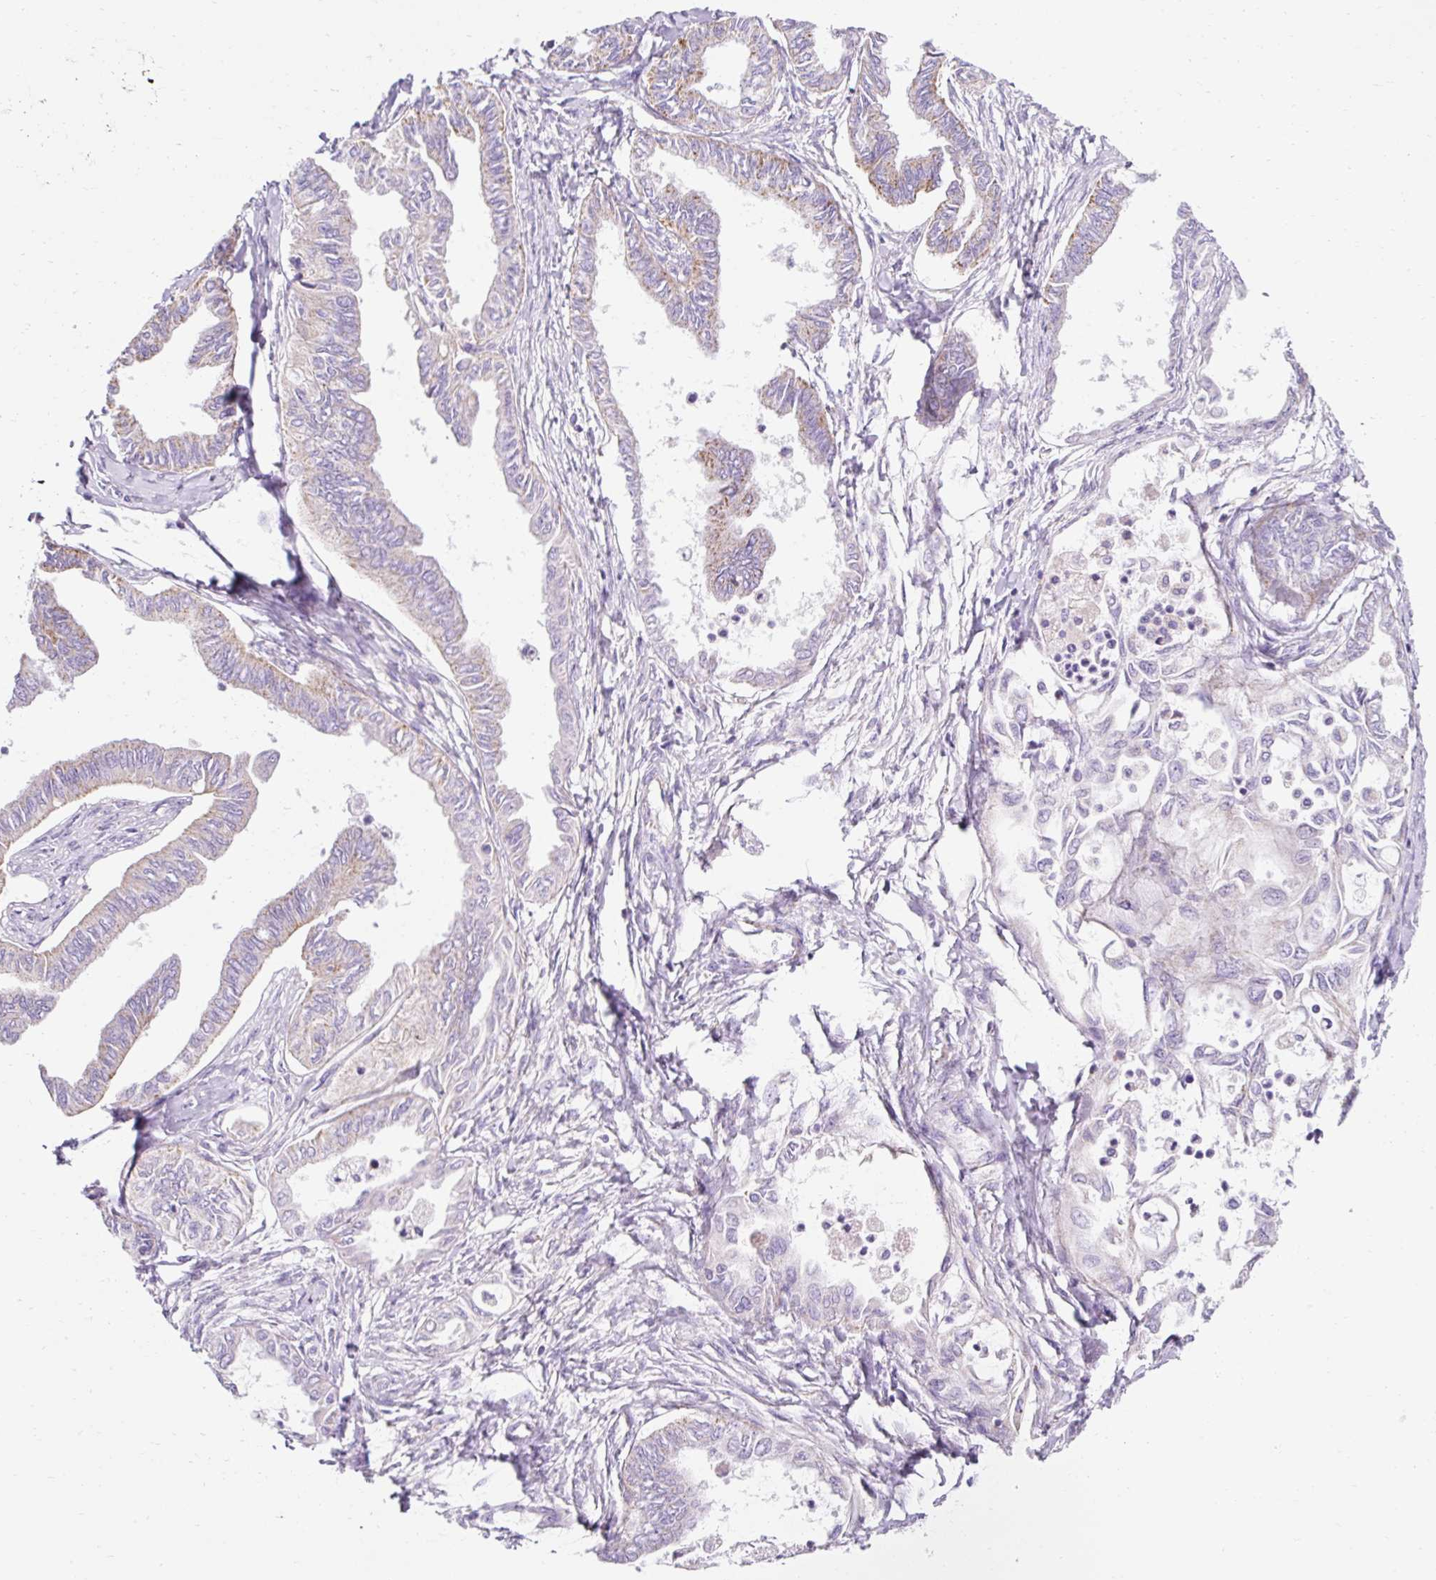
{"staining": {"intensity": "weak", "quantity": "25%-75%", "location": "cytoplasmic/membranous"}, "tissue": "ovarian cancer", "cell_type": "Tumor cells", "image_type": "cancer", "snomed": [{"axis": "morphology", "description": "Carcinoma, endometroid"}, {"axis": "topography", "description": "Ovary"}], "caption": "Brown immunohistochemical staining in ovarian endometroid carcinoma demonstrates weak cytoplasmic/membranous expression in about 25%-75% of tumor cells.", "gene": "PLPP2", "patient": {"sex": "female", "age": 70}}